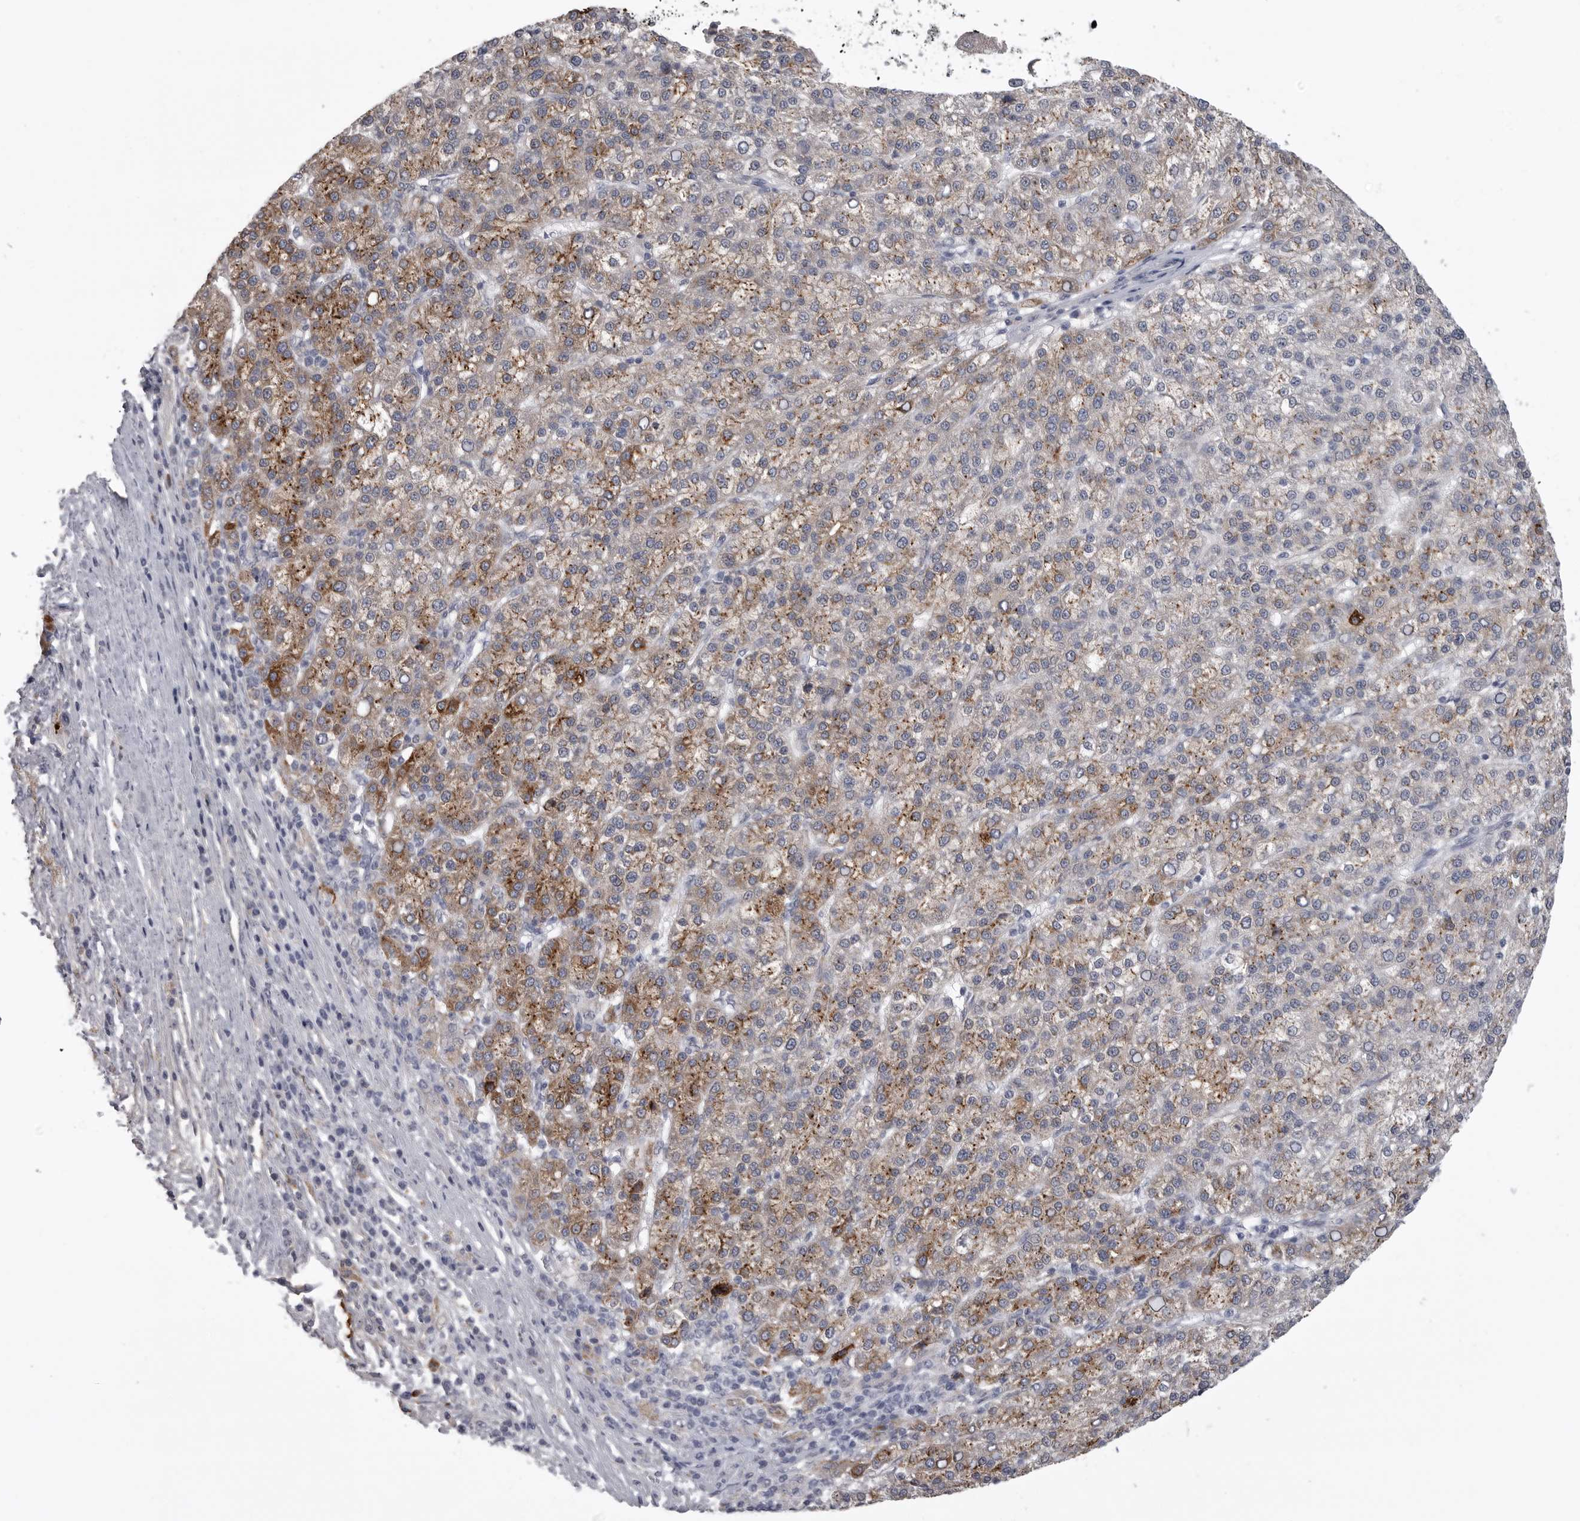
{"staining": {"intensity": "moderate", "quantity": ">75%", "location": "cytoplasmic/membranous"}, "tissue": "liver cancer", "cell_type": "Tumor cells", "image_type": "cancer", "snomed": [{"axis": "morphology", "description": "Carcinoma, Hepatocellular, NOS"}, {"axis": "topography", "description": "Liver"}], "caption": "Tumor cells demonstrate moderate cytoplasmic/membranous expression in approximately >75% of cells in hepatocellular carcinoma (liver).", "gene": "SERPING1", "patient": {"sex": "female", "age": 58}}